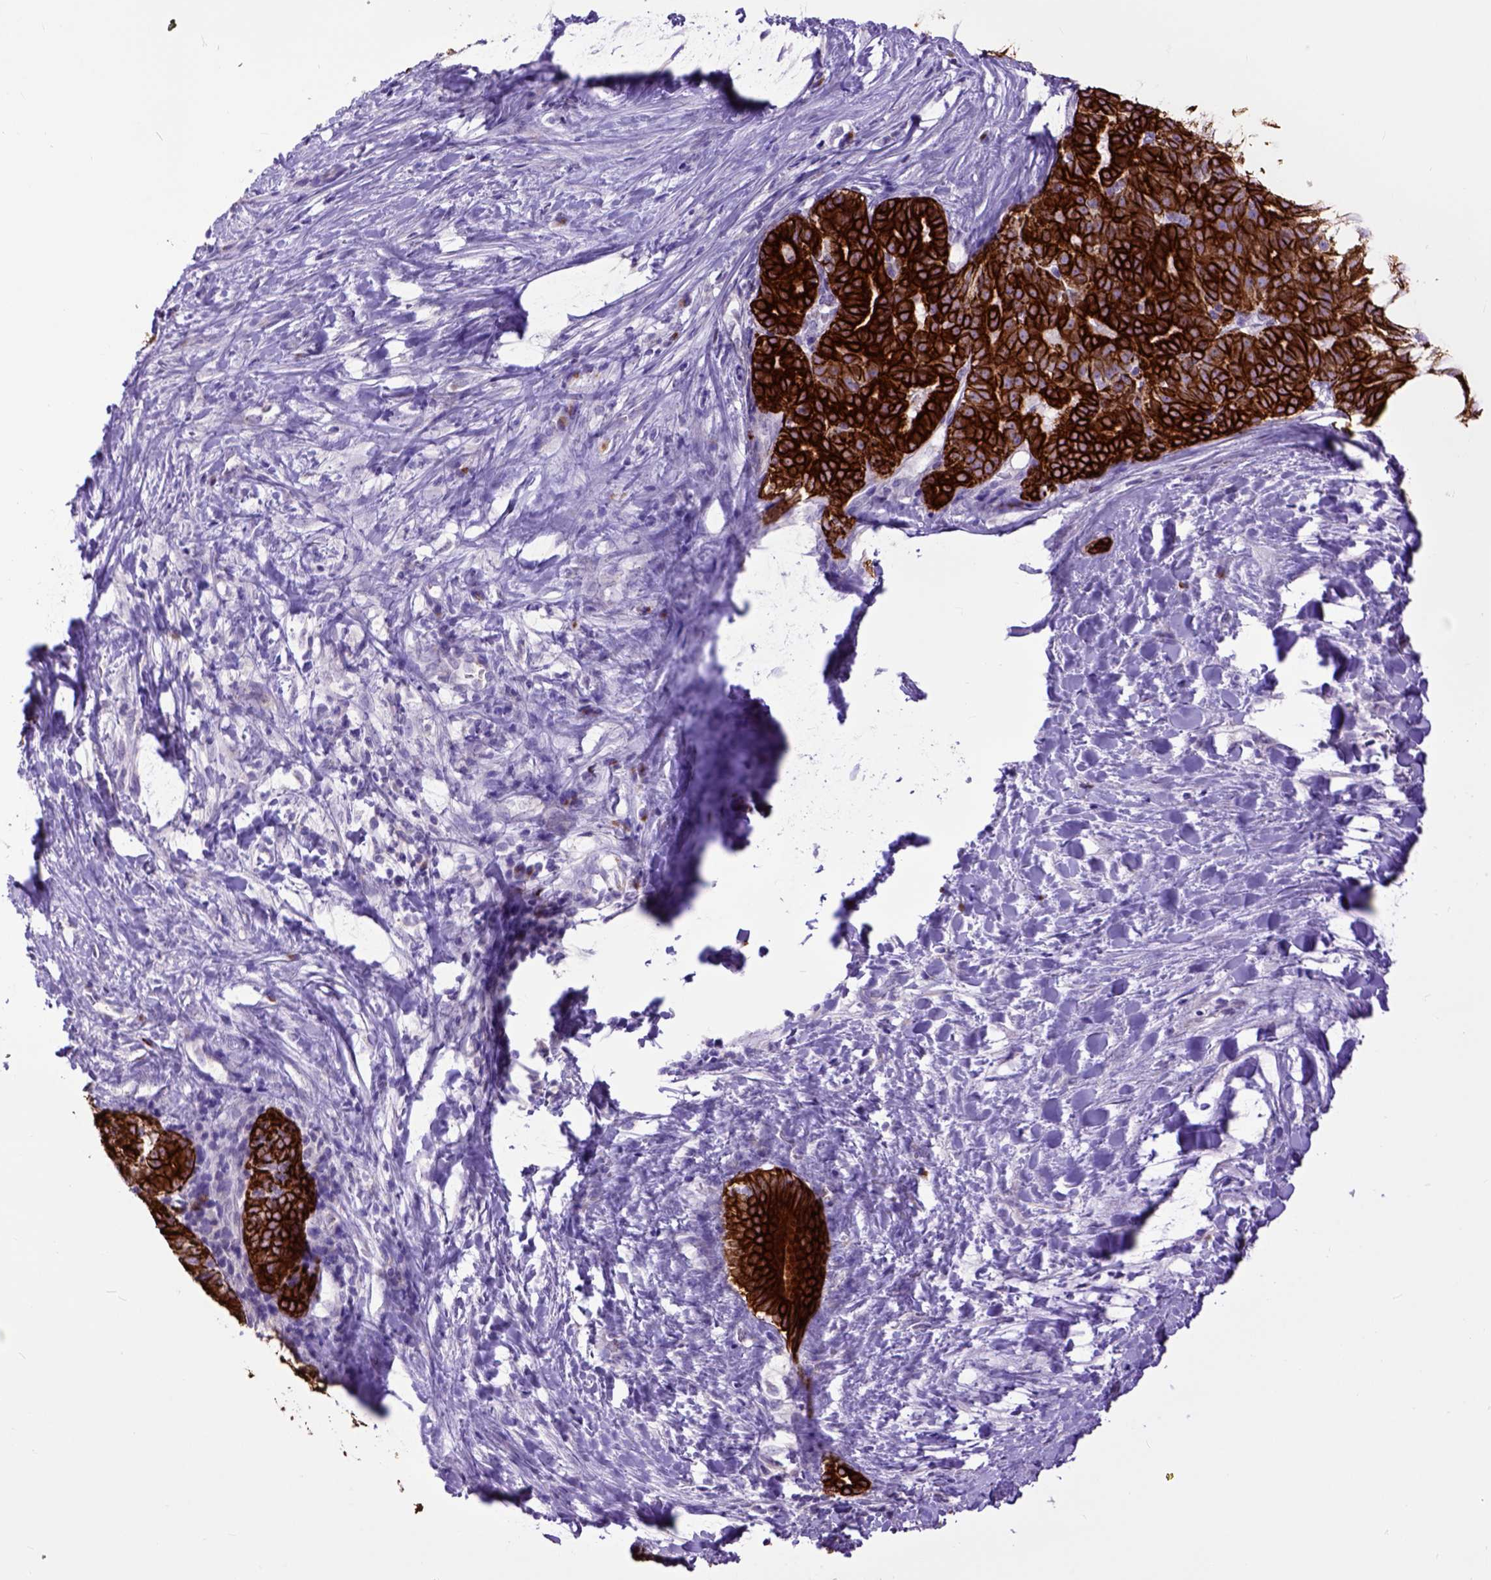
{"staining": {"intensity": "strong", "quantity": ">75%", "location": "cytoplasmic/membranous"}, "tissue": "liver cancer", "cell_type": "Tumor cells", "image_type": "cancer", "snomed": [{"axis": "morphology", "description": "Cholangiocarcinoma"}, {"axis": "topography", "description": "Liver"}], "caption": "This is a micrograph of immunohistochemistry (IHC) staining of liver cancer (cholangiocarcinoma), which shows strong expression in the cytoplasmic/membranous of tumor cells.", "gene": "RAB25", "patient": {"sex": "female", "age": 47}}